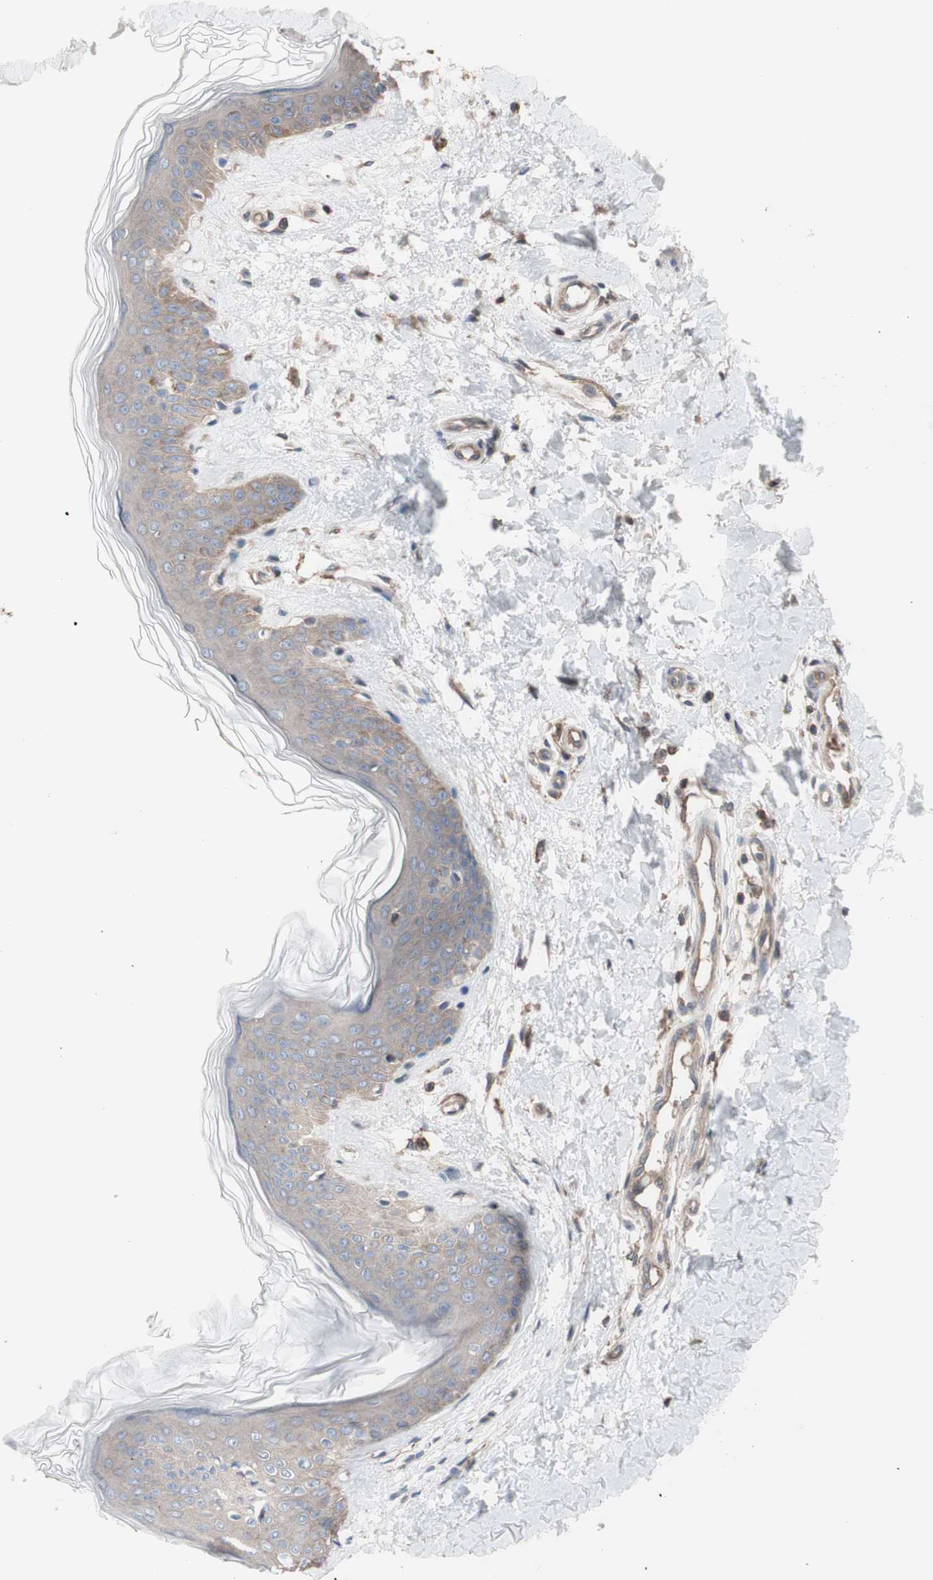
{"staining": {"intensity": "moderate", "quantity": "25%-75%", "location": "cytoplasmic/membranous"}, "tissue": "skin", "cell_type": "Fibroblasts", "image_type": "normal", "snomed": [{"axis": "morphology", "description": "Normal tissue, NOS"}, {"axis": "topography", "description": "Skin"}], "caption": "High-magnification brightfield microscopy of normal skin stained with DAB (3,3'-diaminobenzidine) (brown) and counterstained with hematoxylin (blue). fibroblasts exhibit moderate cytoplasmic/membranous positivity is appreciated in about25%-75% of cells. Using DAB (3,3'-diaminobenzidine) (brown) and hematoxylin (blue) stains, captured at high magnification using brightfield microscopy.", "gene": "COPB1", "patient": {"sex": "female", "age": 41}}